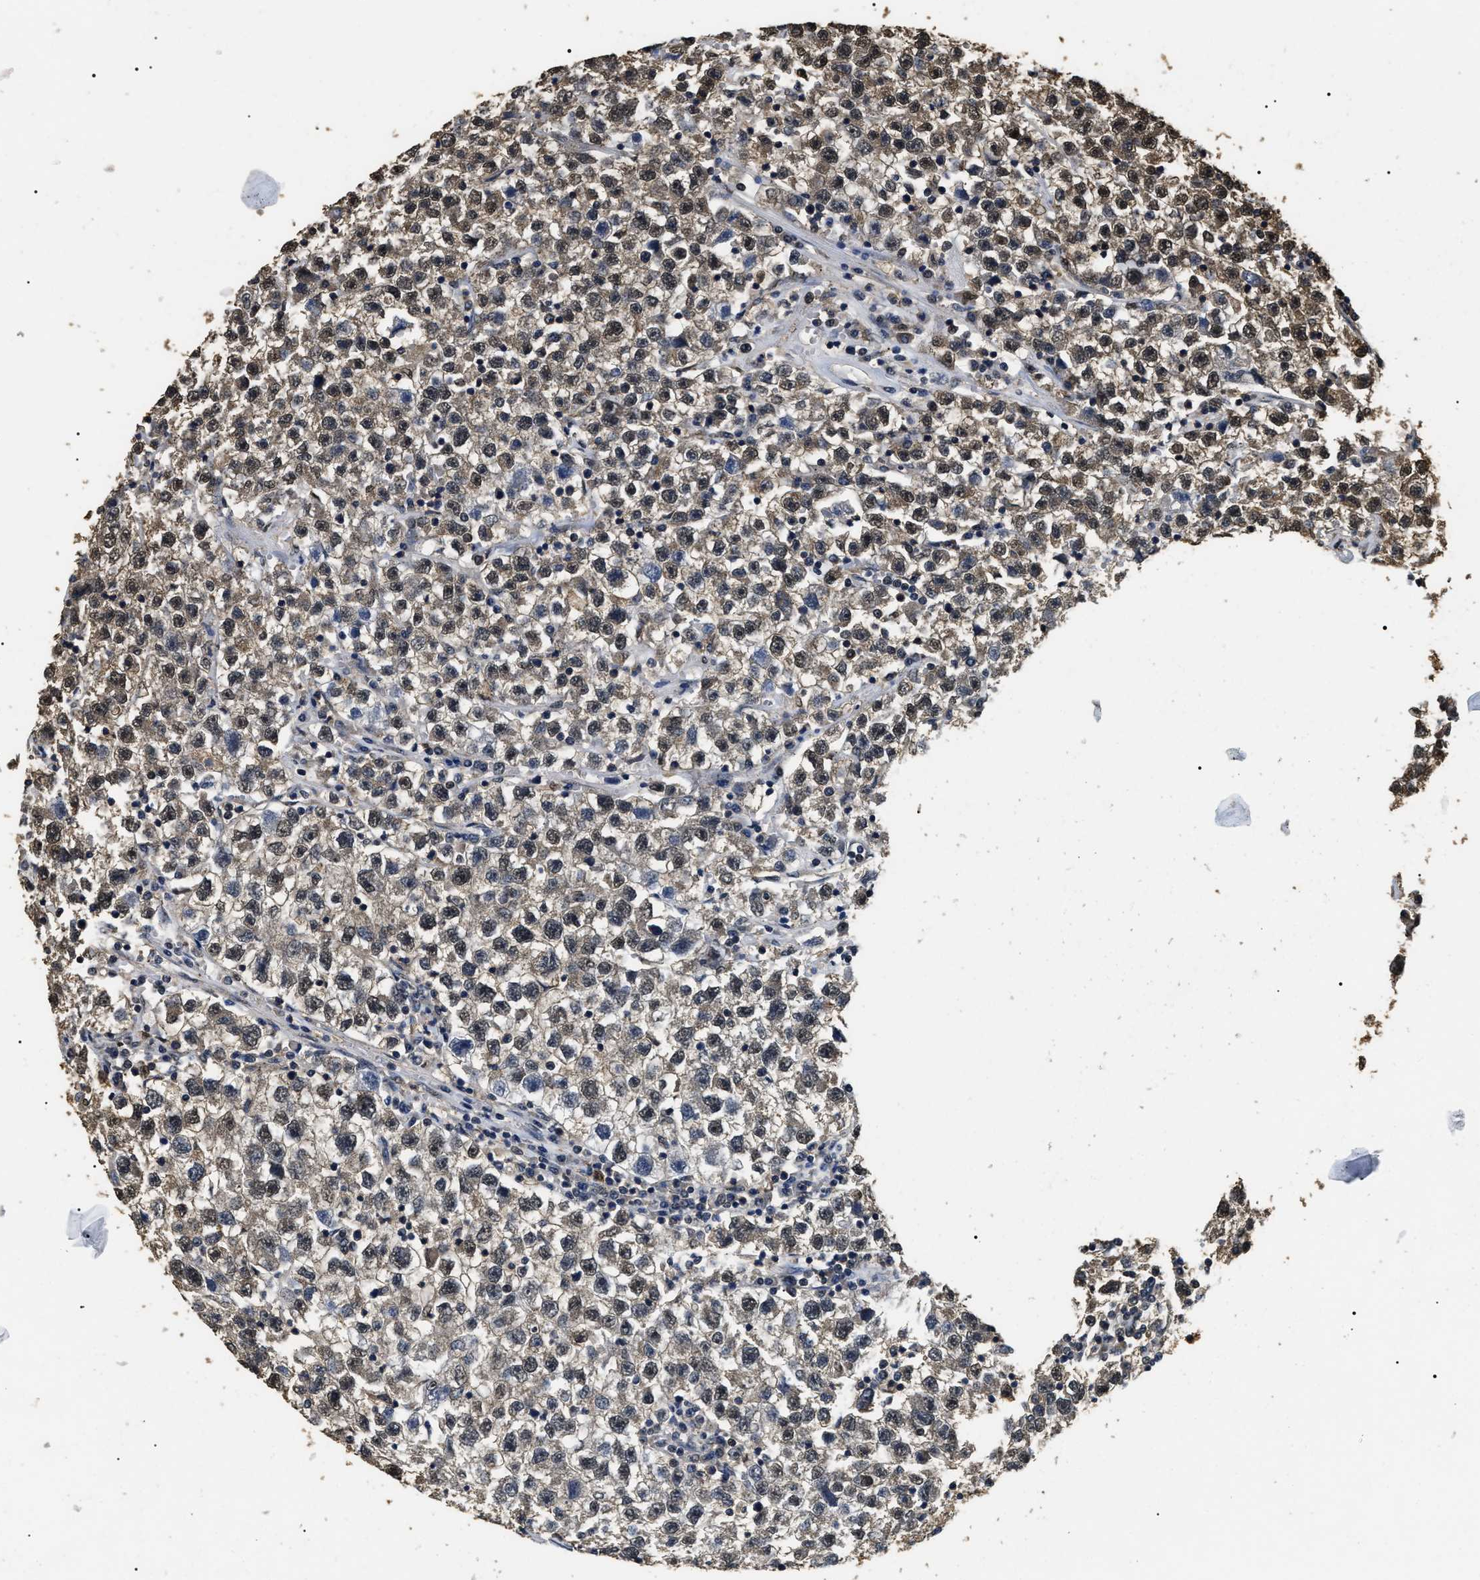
{"staining": {"intensity": "weak", "quantity": "<25%", "location": "cytoplasmic/membranous,nuclear"}, "tissue": "testis cancer", "cell_type": "Tumor cells", "image_type": "cancer", "snomed": [{"axis": "morphology", "description": "Seminoma, NOS"}, {"axis": "topography", "description": "Testis"}], "caption": "Immunohistochemistry of seminoma (testis) displays no expression in tumor cells. Brightfield microscopy of immunohistochemistry stained with DAB (3,3'-diaminobenzidine) (brown) and hematoxylin (blue), captured at high magnification.", "gene": "PSMD8", "patient": {"sex": "male", "age": 22}}